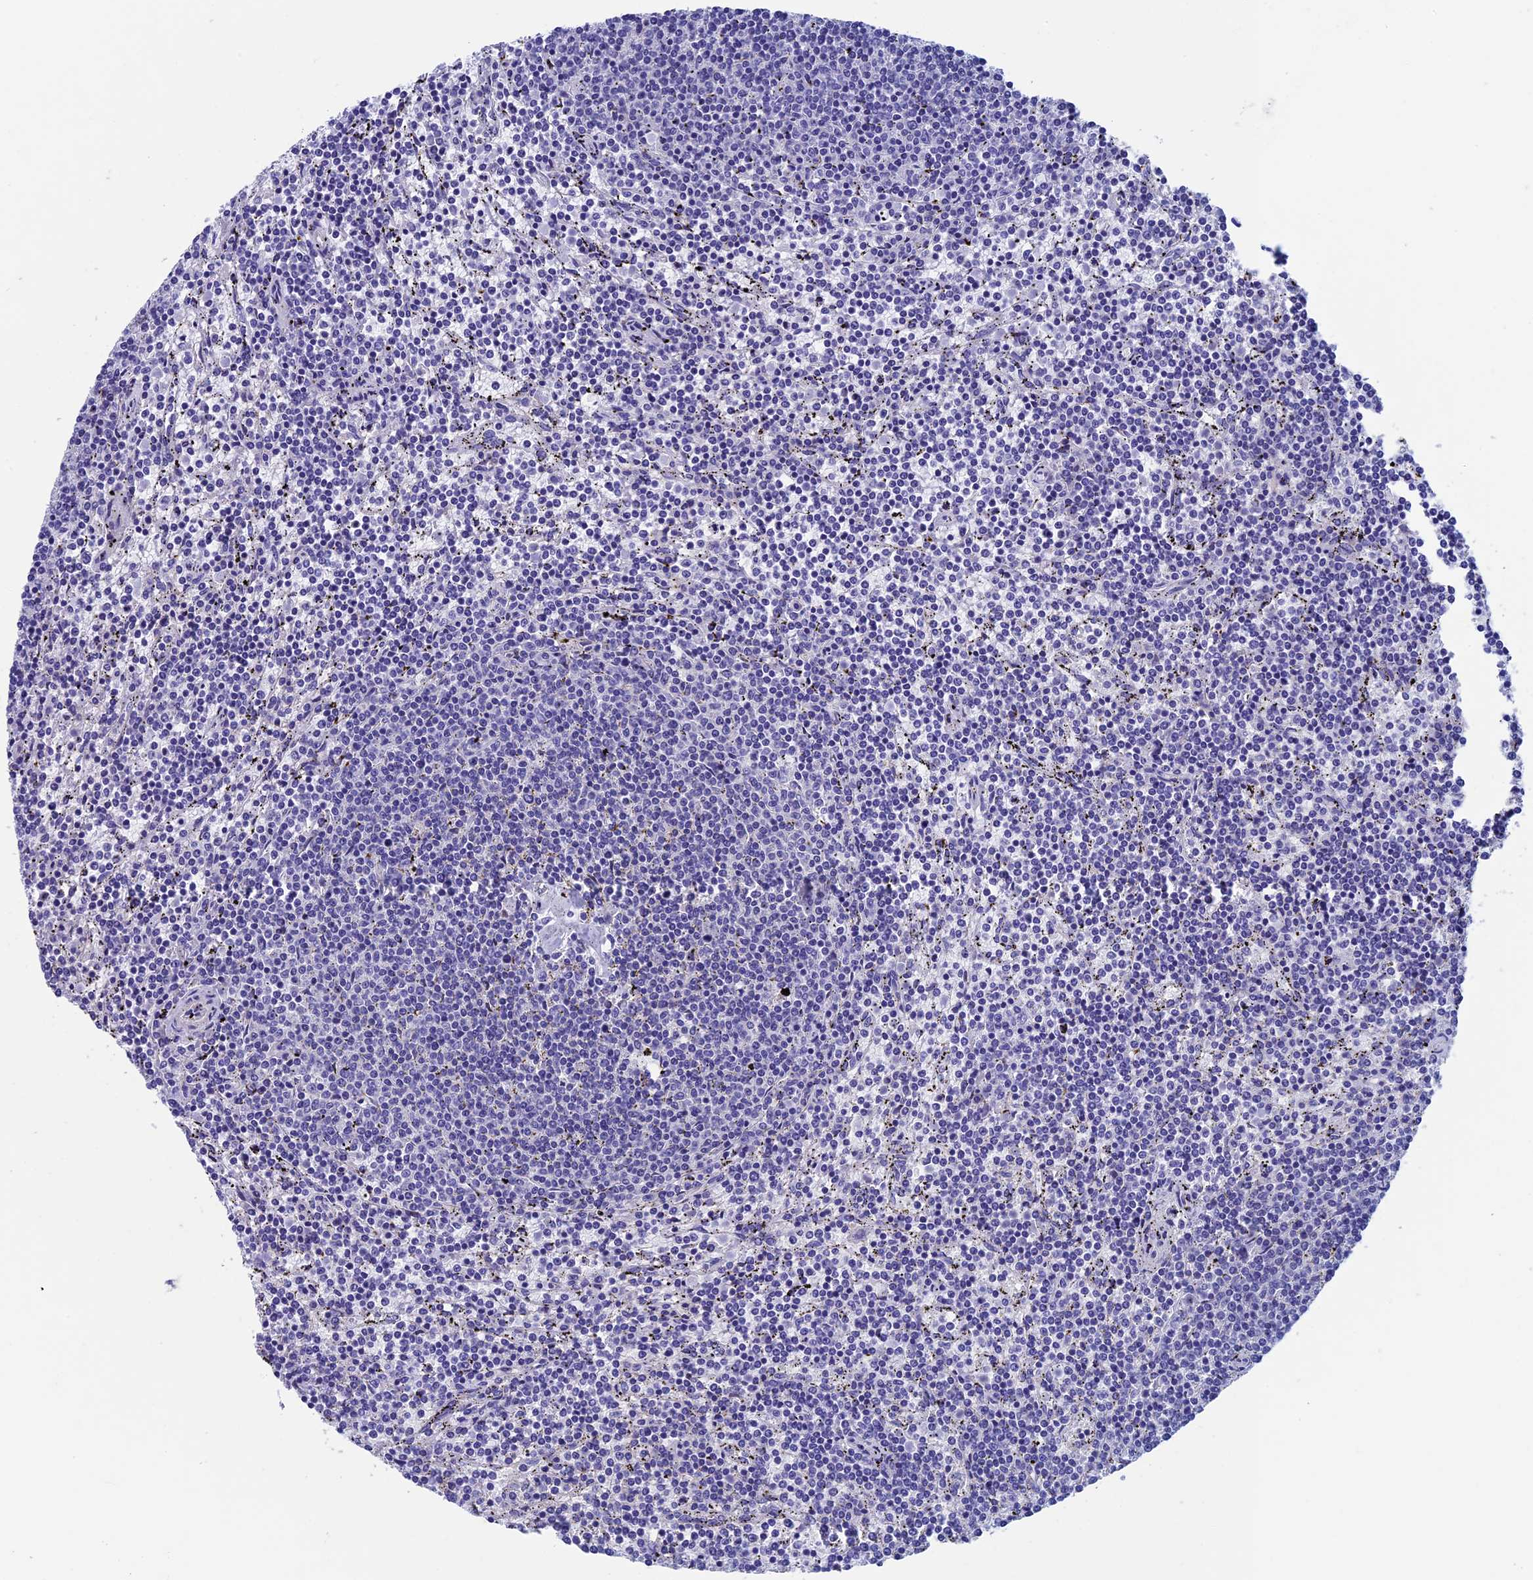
{"staining": {"intensity": "negative", "quantity": "none", "location": "none"}, "tissue": "lymphoma", "cell_type": "Tumor cells", "image_type": "cancer", "snomed": [{"axis": "morphology", "description": "Malignant lymphoma, non-Hodgkin's type, Low grade"}, {"axis": "topography", "description": "Spleen"}], "caption": "Tumor cells show no significant positivity in low-grade malignant lymphoma, non-Hodgkin's type.", "gene": "ADH7", "patient": {"sex": "female", "age": 50}}